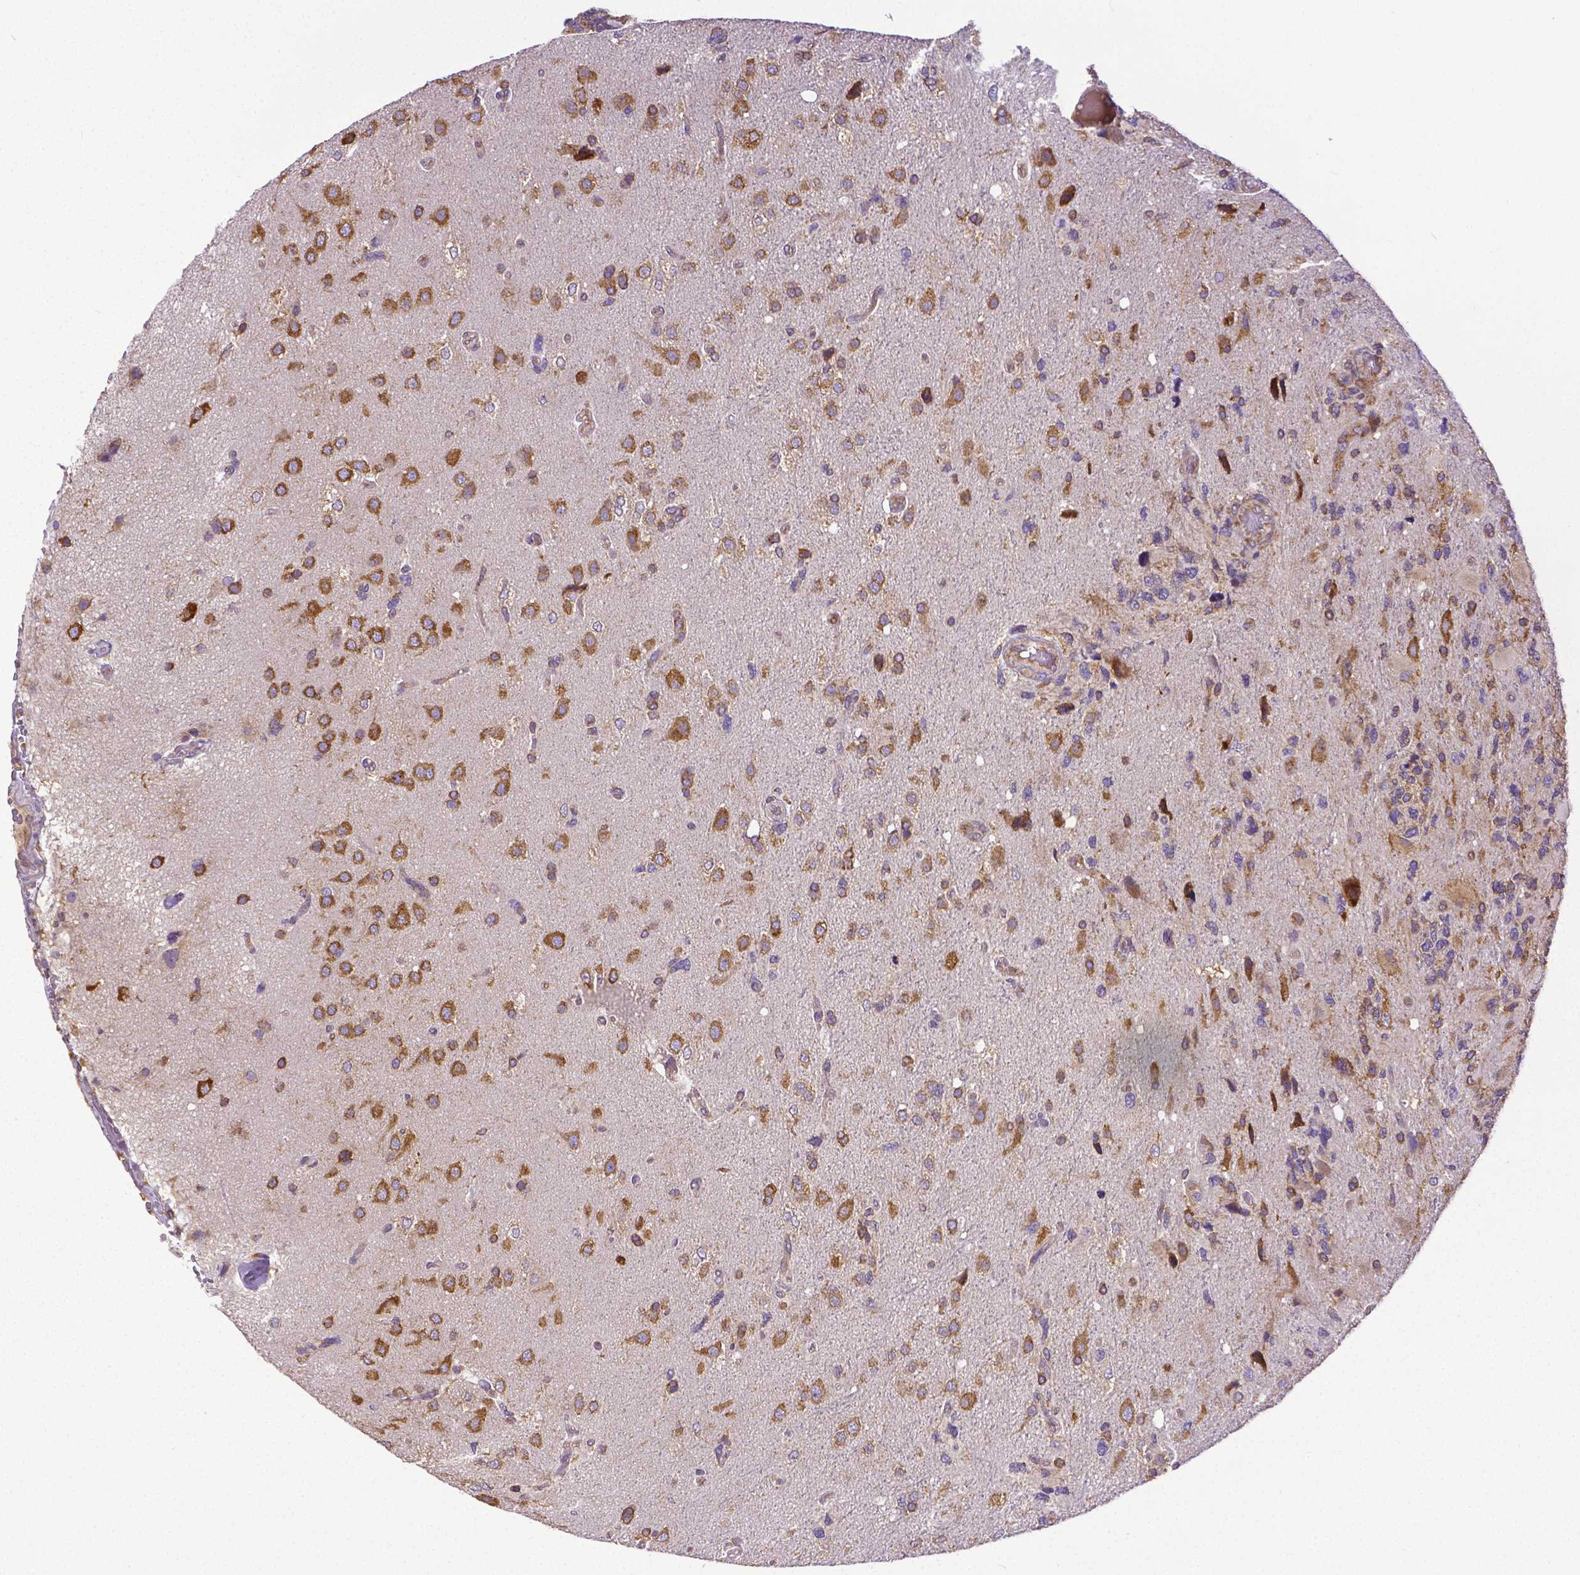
{"staining": {"intensity": "moderate", "quantity": ">75%", "location": "cytoplasmic/membranous"}, "tissue": "glioma", "cell_type": "Tumor cells", "image_type": "cancer", "snomed": [{"axis": "morphology", "description": "Glioma, malignant, High grade"}, {"axis": "topography", "description": "Brain"}], "caption": "Protein expression analysis of human glioma reveals moderate cytoplasmic/membranous positivity in approximately >75% of tumor cells.", "gene": "DICER1", "patient": {"sex": "female", "age": 71}}